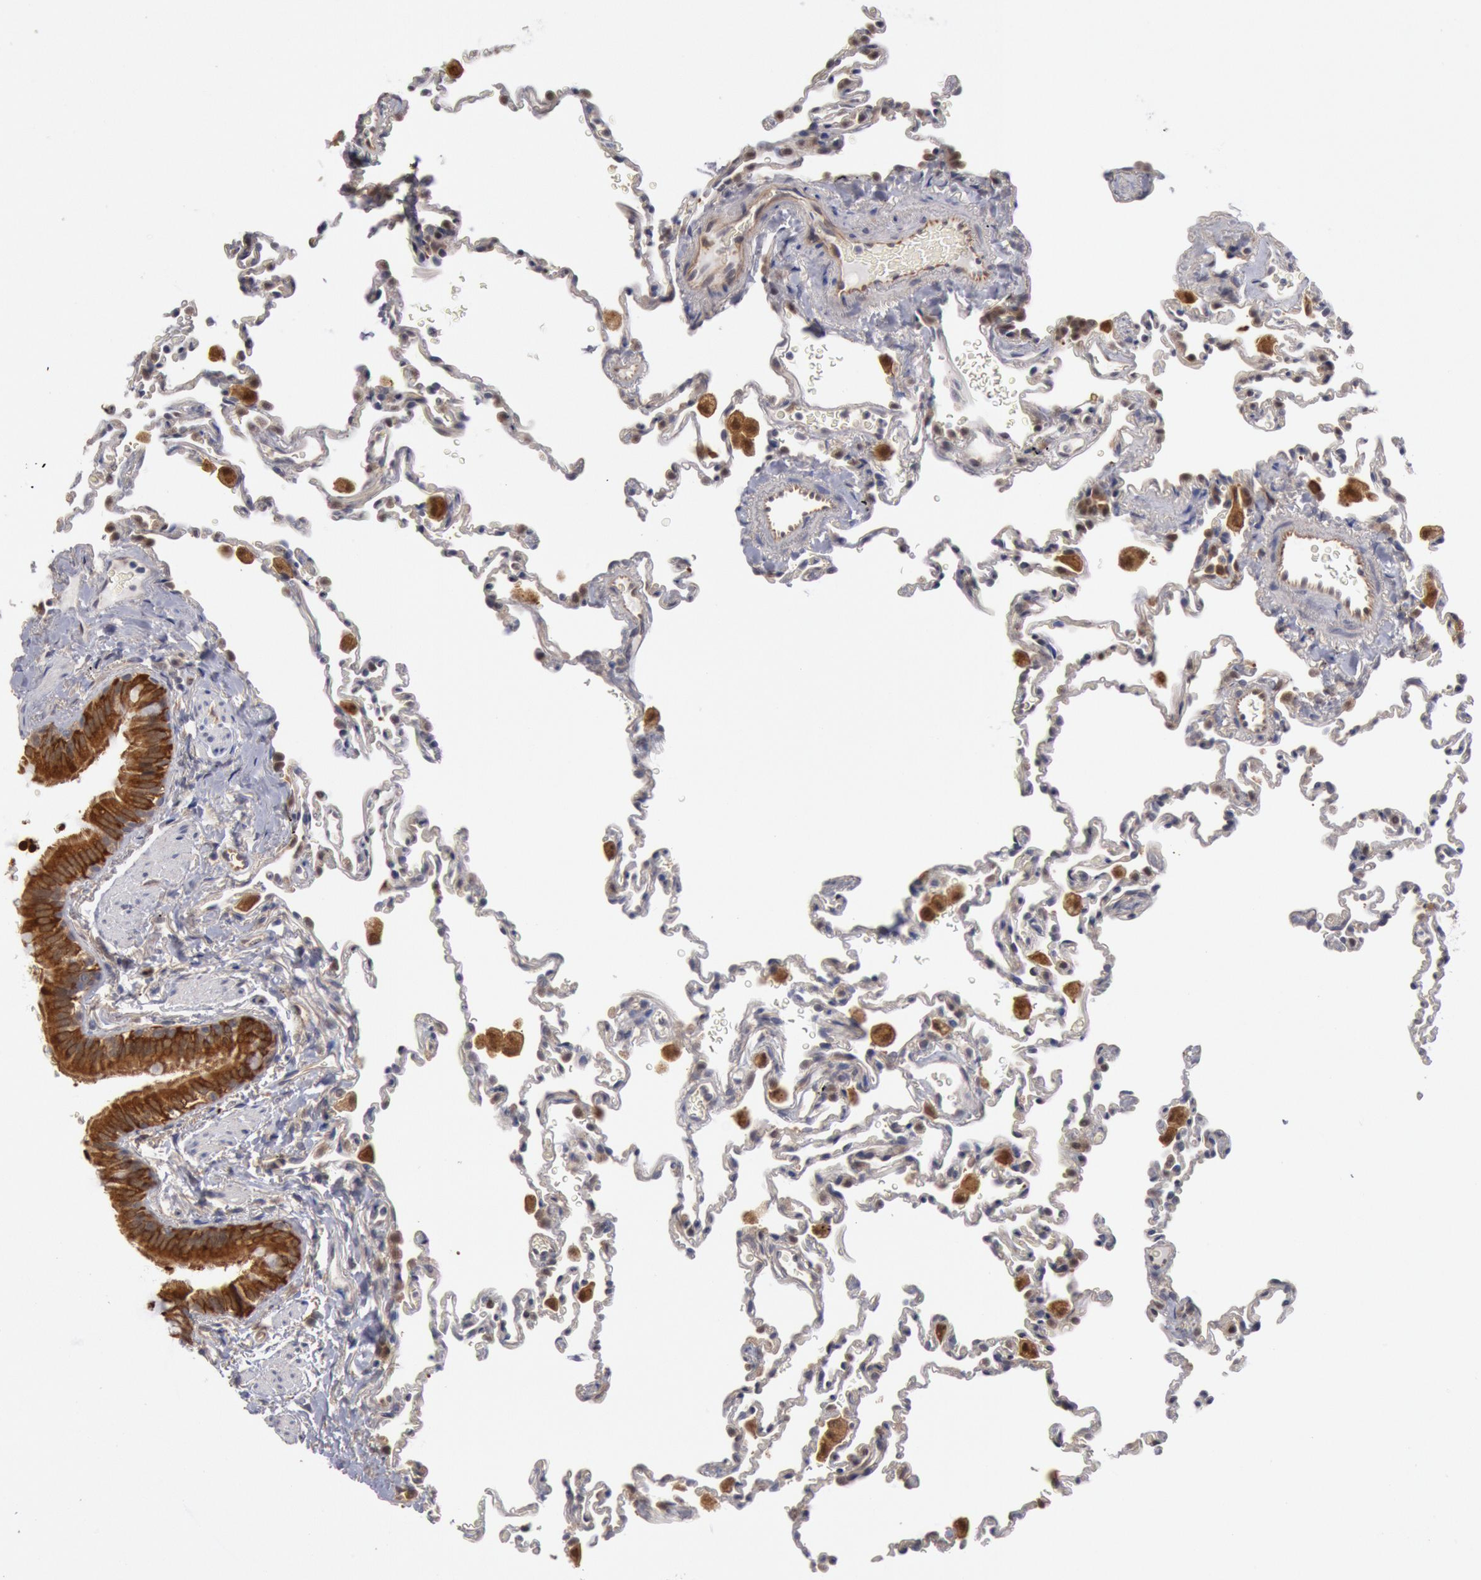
{"staining": {"intensity": "moderate", "quantity": "25%-75%", "location": "cytoplasmic/membranous"}, "tissue": "lung", "cell_type": "Alveolar cells", "image_type": "normal", "snomed": [{"axis": "morphology", "description": "Normal tissue, NOS"}, {"axis": "topography", "description": "Lung"}], "caption": "Immunohistochemistry (IHC) histopathology image of normal lung: lung stained using immunohistochemistry exhibits medium levels of moderate protein expression localized specifically in the cytoplasmic/membranous of alveolar cells, appearing as a cytoplasmic/membranous brown color.", "gene": "DNAJA1", "patient": {"sex": "male", "age": 59}}